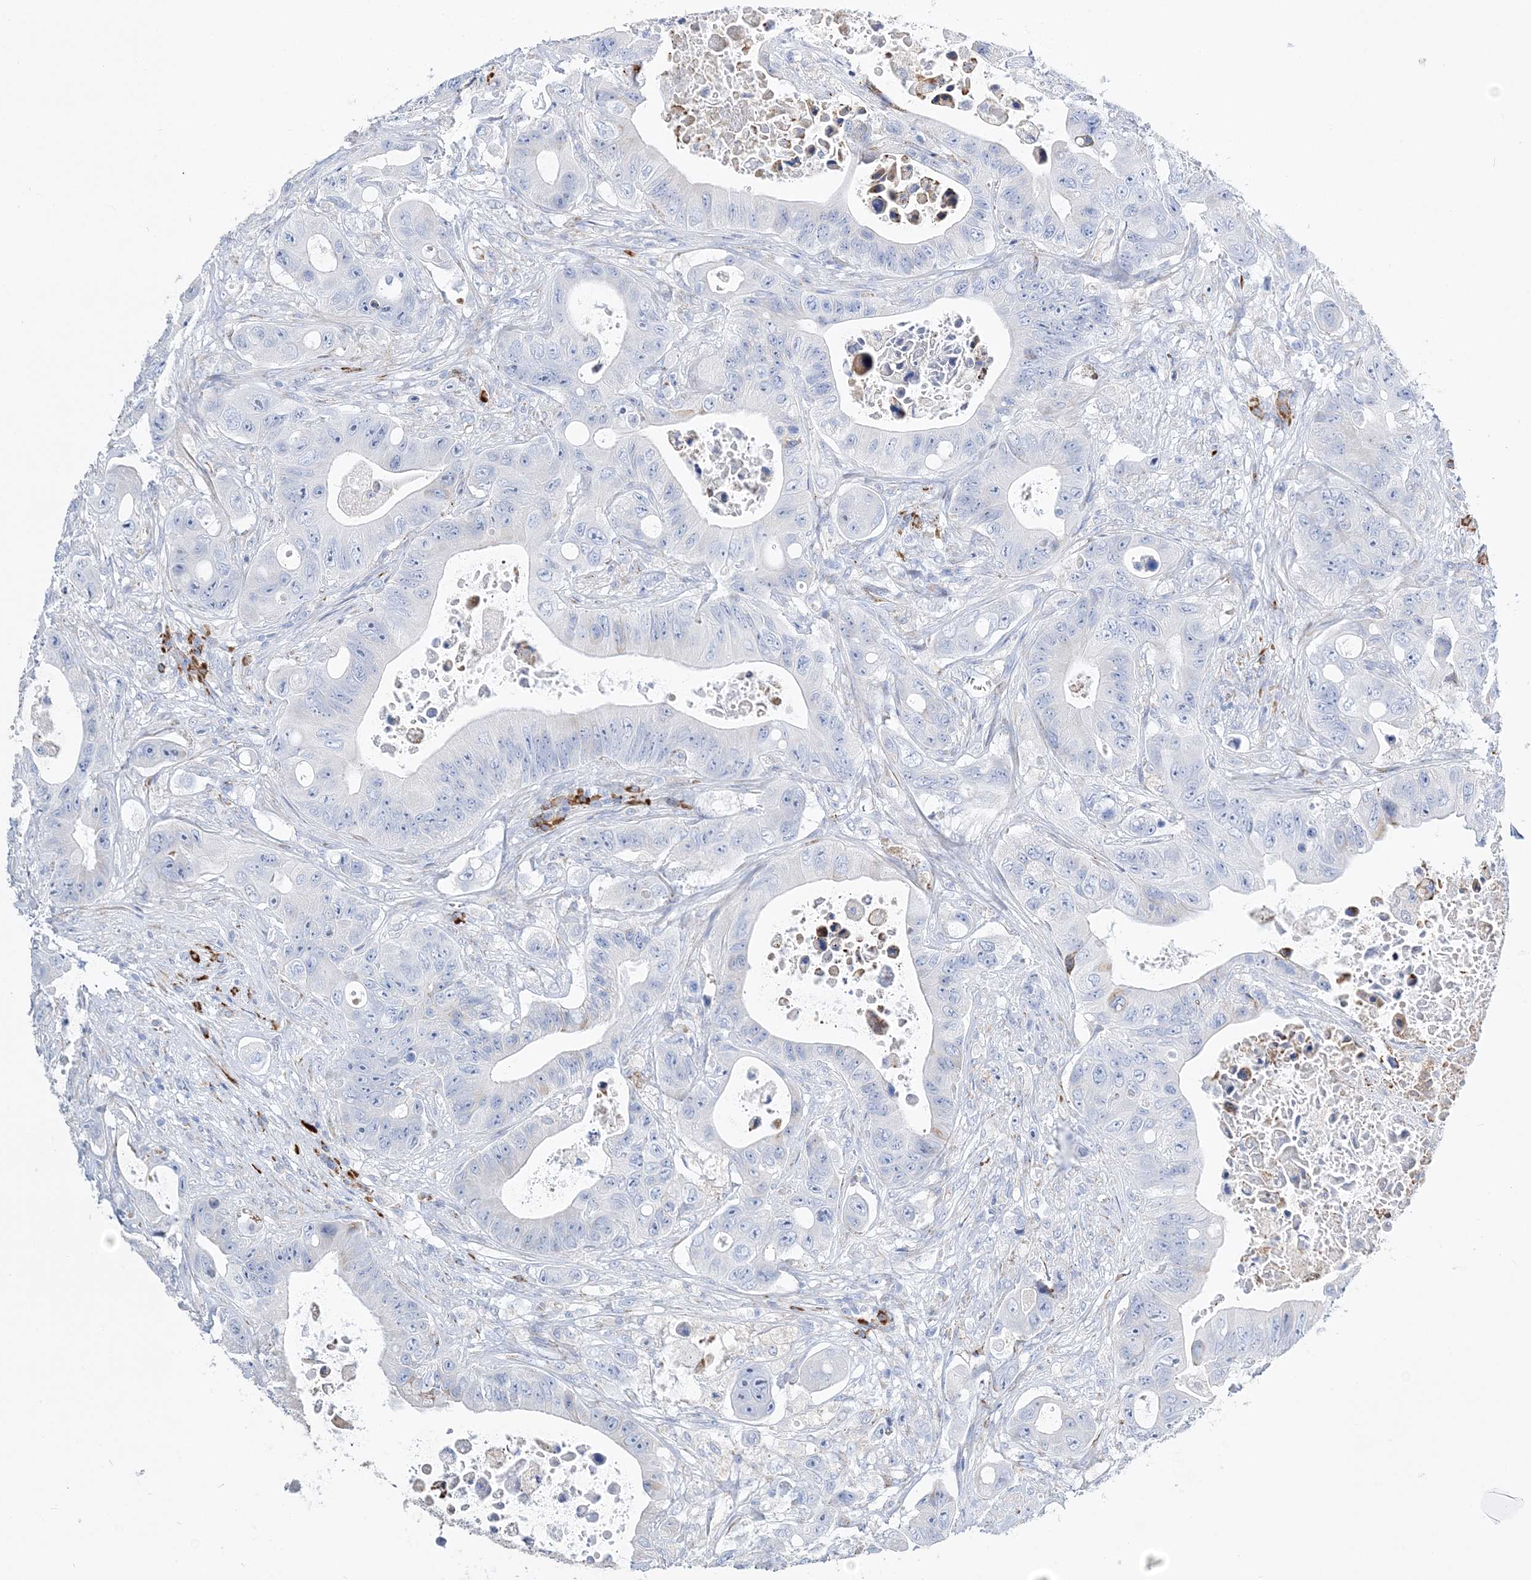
{"staining": {"intensity": "negative", "quantity": "none", "location": "none"}, "tissue": "colorectal cancer", "cell_type": "Tumor cells", "image_type": "cancer", "snomed": [{"axis": "morphology", "description": "Adenocarcinoma, NOS"}, {"axis": "topography", "description": "Colon"}], "caption": "Immunohistochemistry (IHC) histopathology image of colorectal adenocarcinoma stained for a protein (brown), which displays no staining in tumor cells.", "gene": "TSPYL6", "patient": {"sex": "female", "age": 46}}